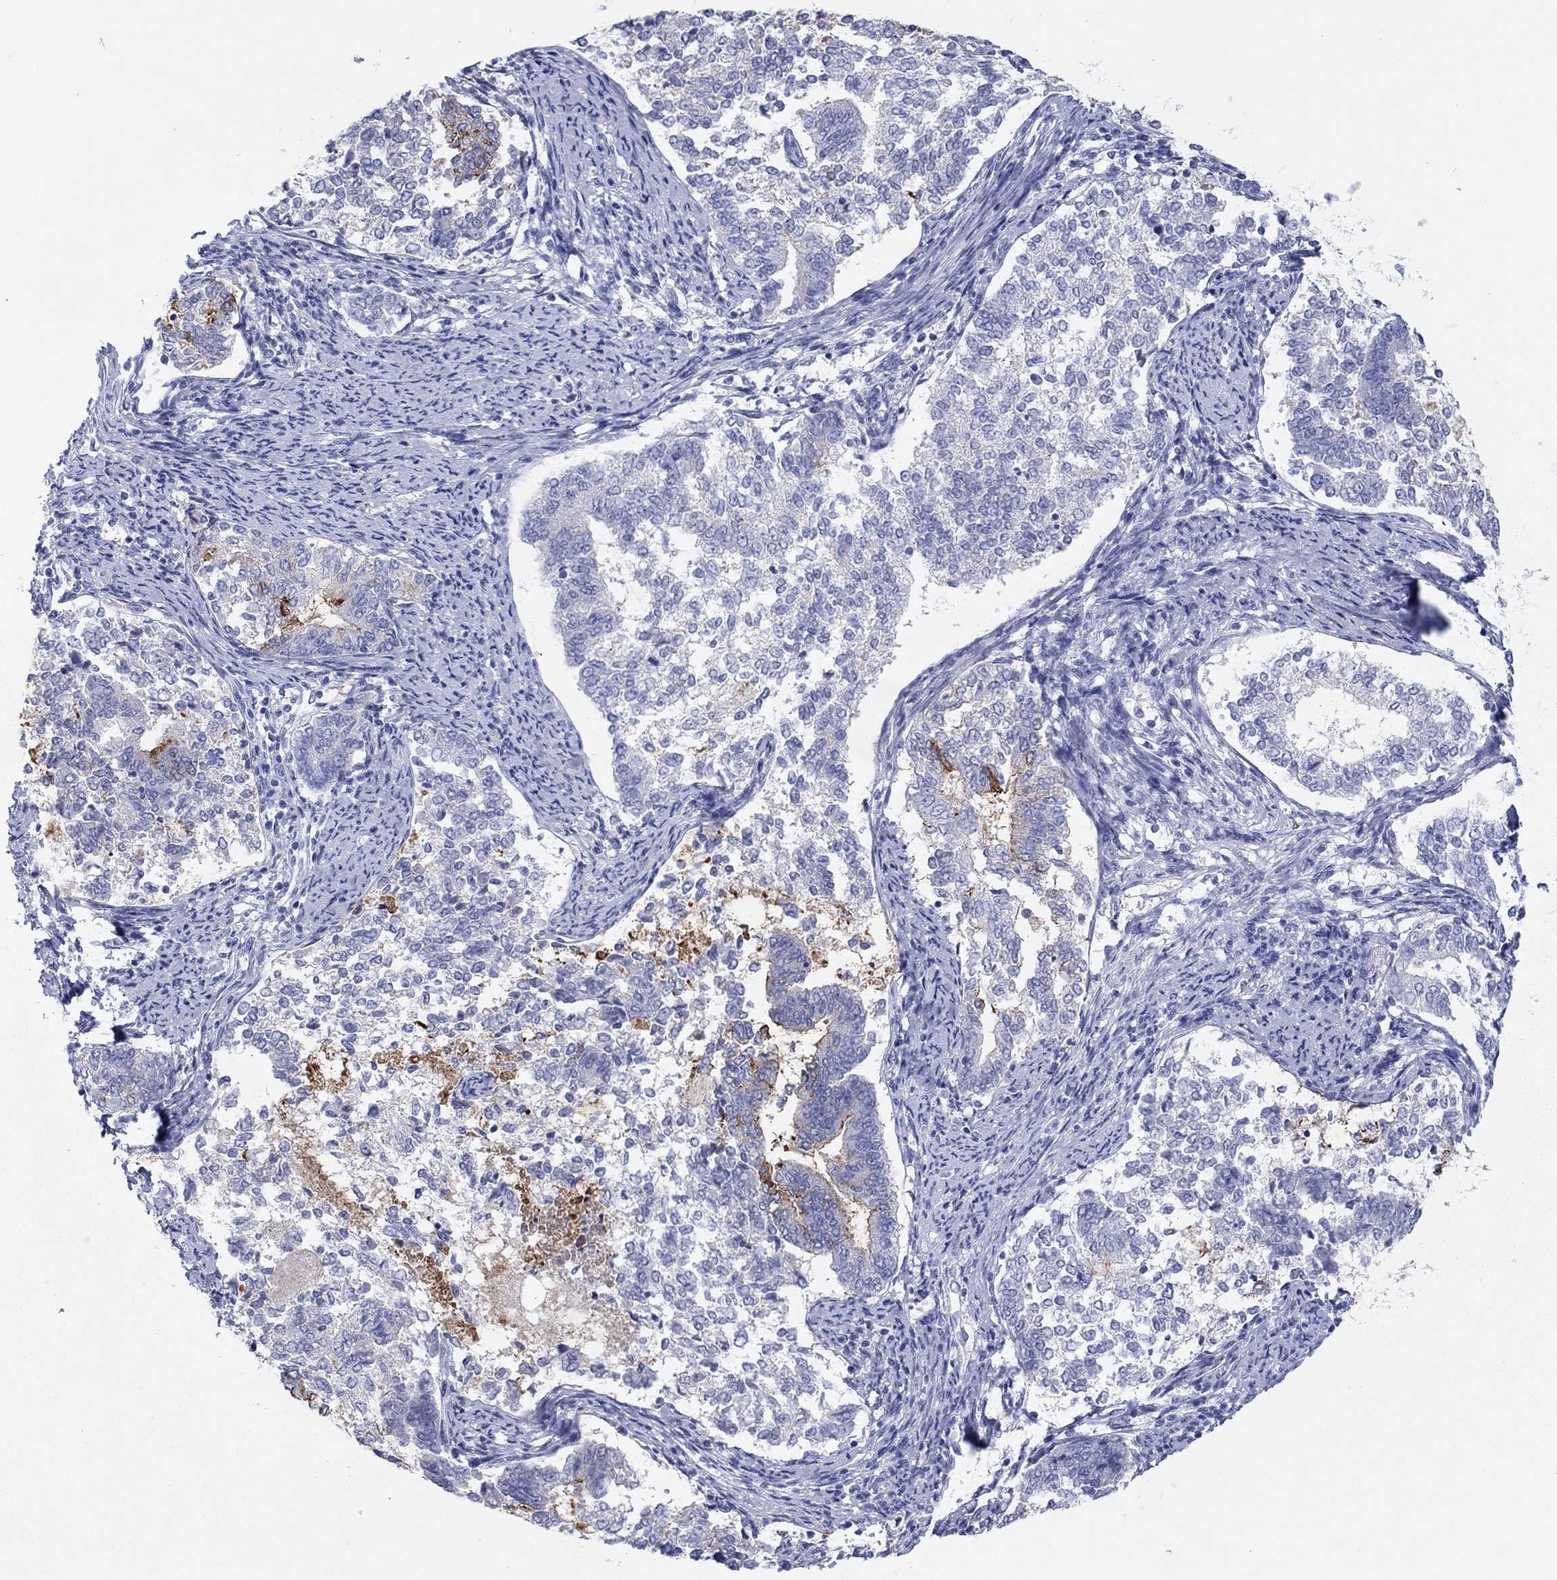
{"staining": {"intensity": "strong", "quantity": "<25%", "location": "cytoplasmic/membranous"}, "tissue": "endometrial cancer", "cell_type": "Tumor cells", "image_type": "cancer", "snomed": [{"axis": "morphology", "description": "Adenocarcinoma, NOS"}, {"axis": "topography", "description": "Endometrium"}], "caption": "Immunohistochemical staining of endometrial cancer reveals medium levels of strong cytoplasmic/membranous staining in about <25% of tumor cells. (Brightfield microscopy of DAB IHC at high magnification).", "gene": "ERICH3", "patient": {"sex": "female", "age": 65}}